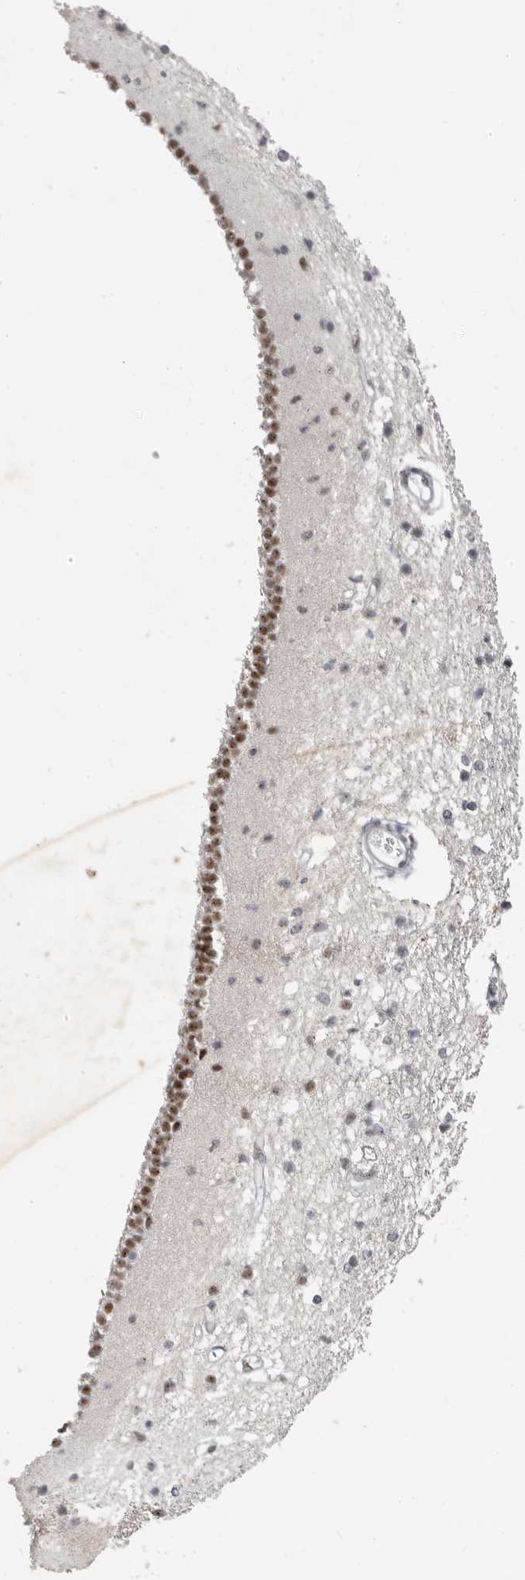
{"staining": {"intensity": "strong", "quantity": "<25%", "location": "nuclear"}, "tissue": "caudate", "cell_type": "Glial cells", "image_type": "normal", "snomed": [{"axis": "morphology", "description": "Normal tissue, NOS"}, {"axis": "topography", "description": "Lateral ventricle wall"}], "caption": "Glial cells demonstrate medium levels of strong nuclear positivity in approximately <25% of cells in normal caudate.", "gene": "LARP7", "patient": {"sex": "male", "age": 45}}